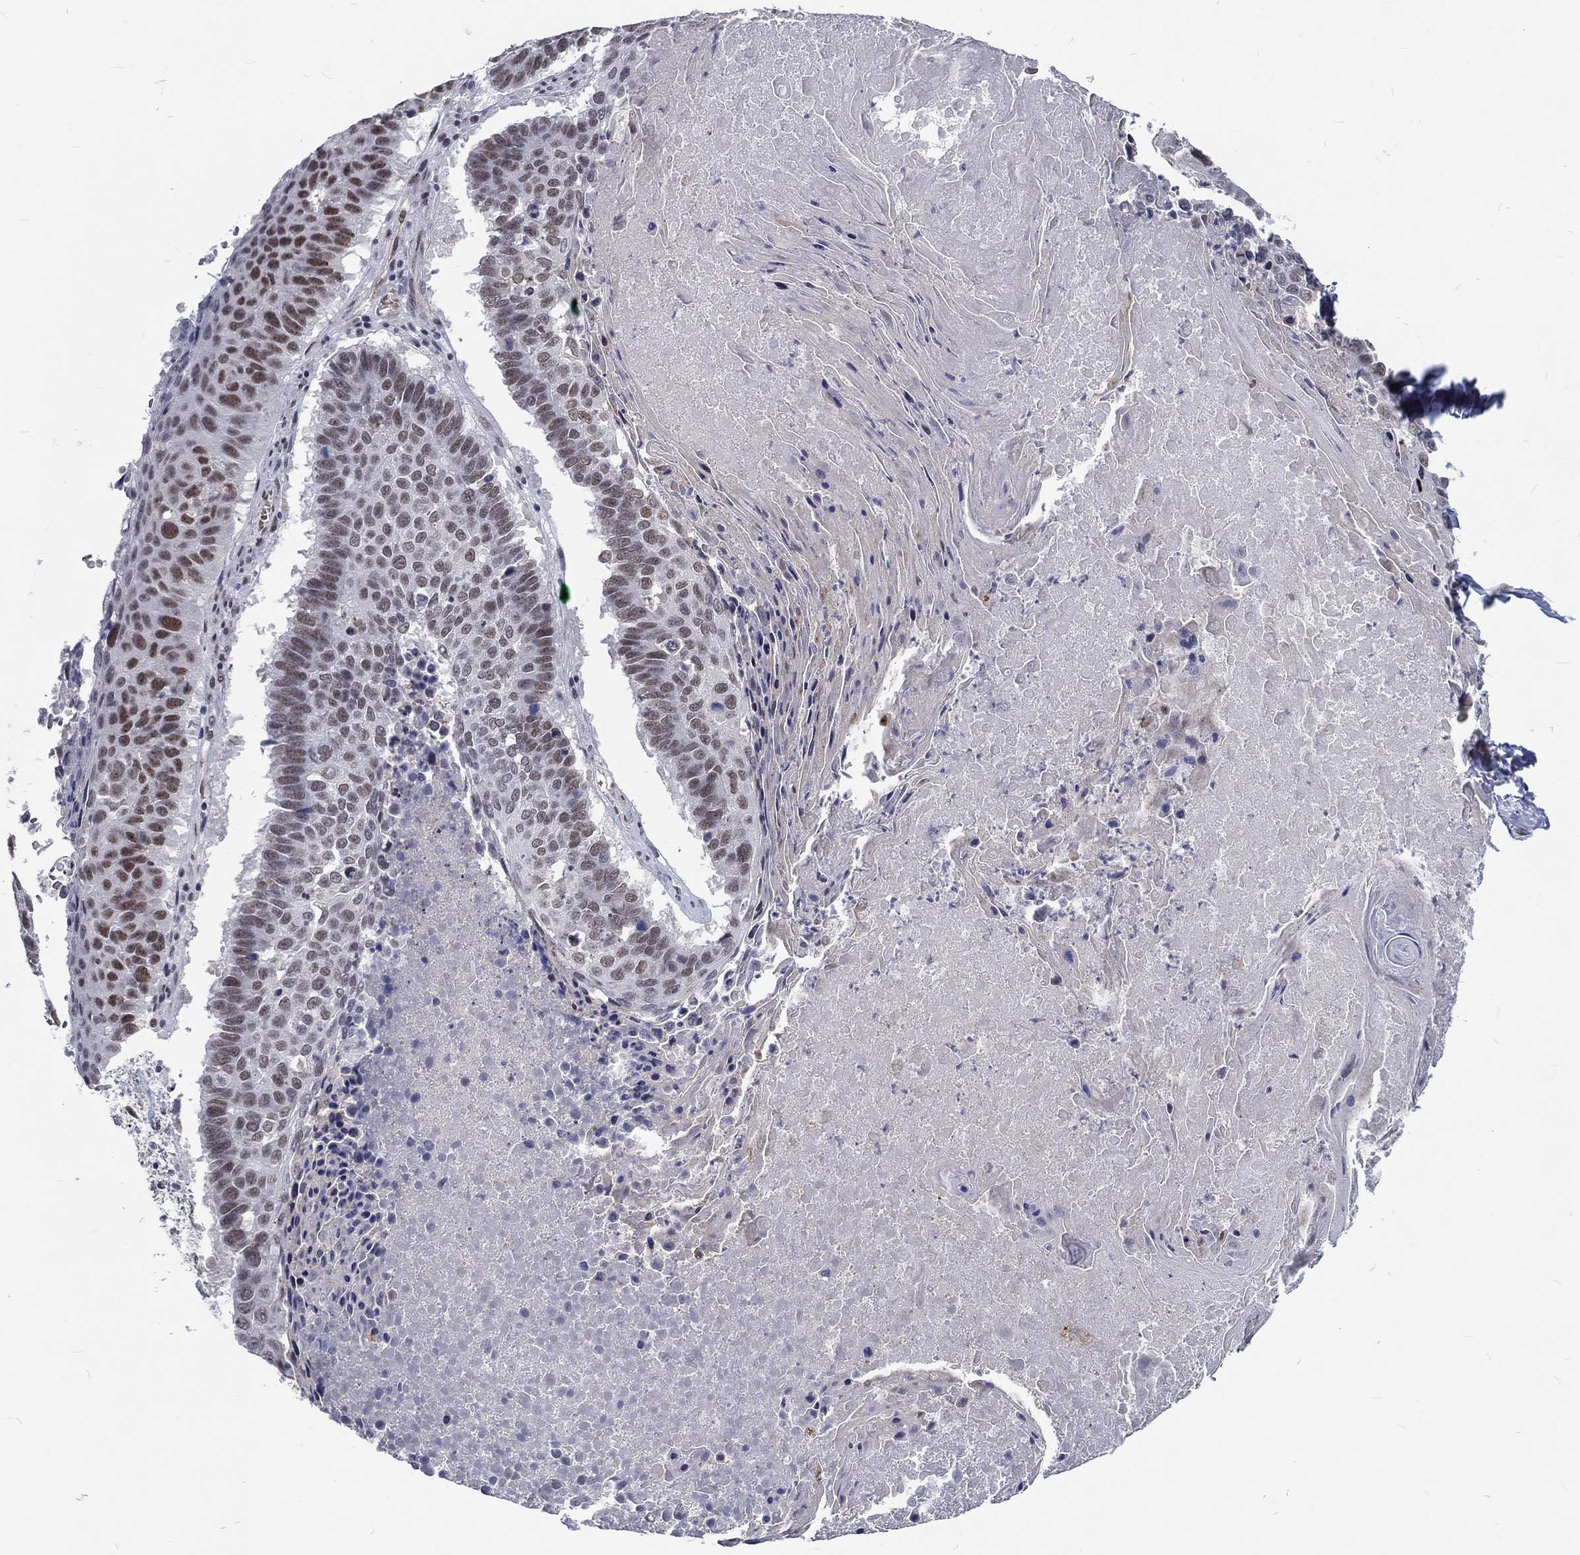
{"staining": {"intensity": "strong", "quantity": "<25%", "location": "nuclear"}, "tissue": "lung cancer", "cell_type": "Tumor cells", "image_type": "cancer", "snomed": [{"axis": "morphology", "description": "Squamous cell carcinoma, NOS"}, {"axis": "topography", "description": "Lung"}], "caption": "Protein positivity by immunohistochemistry exhibits strong nuclear expression in approximately <25% of tumor cells in lung cancer (squamous cell carcinoma).", "gene": "ZBED1", "patient": {"sex": "male", "age": 73}}